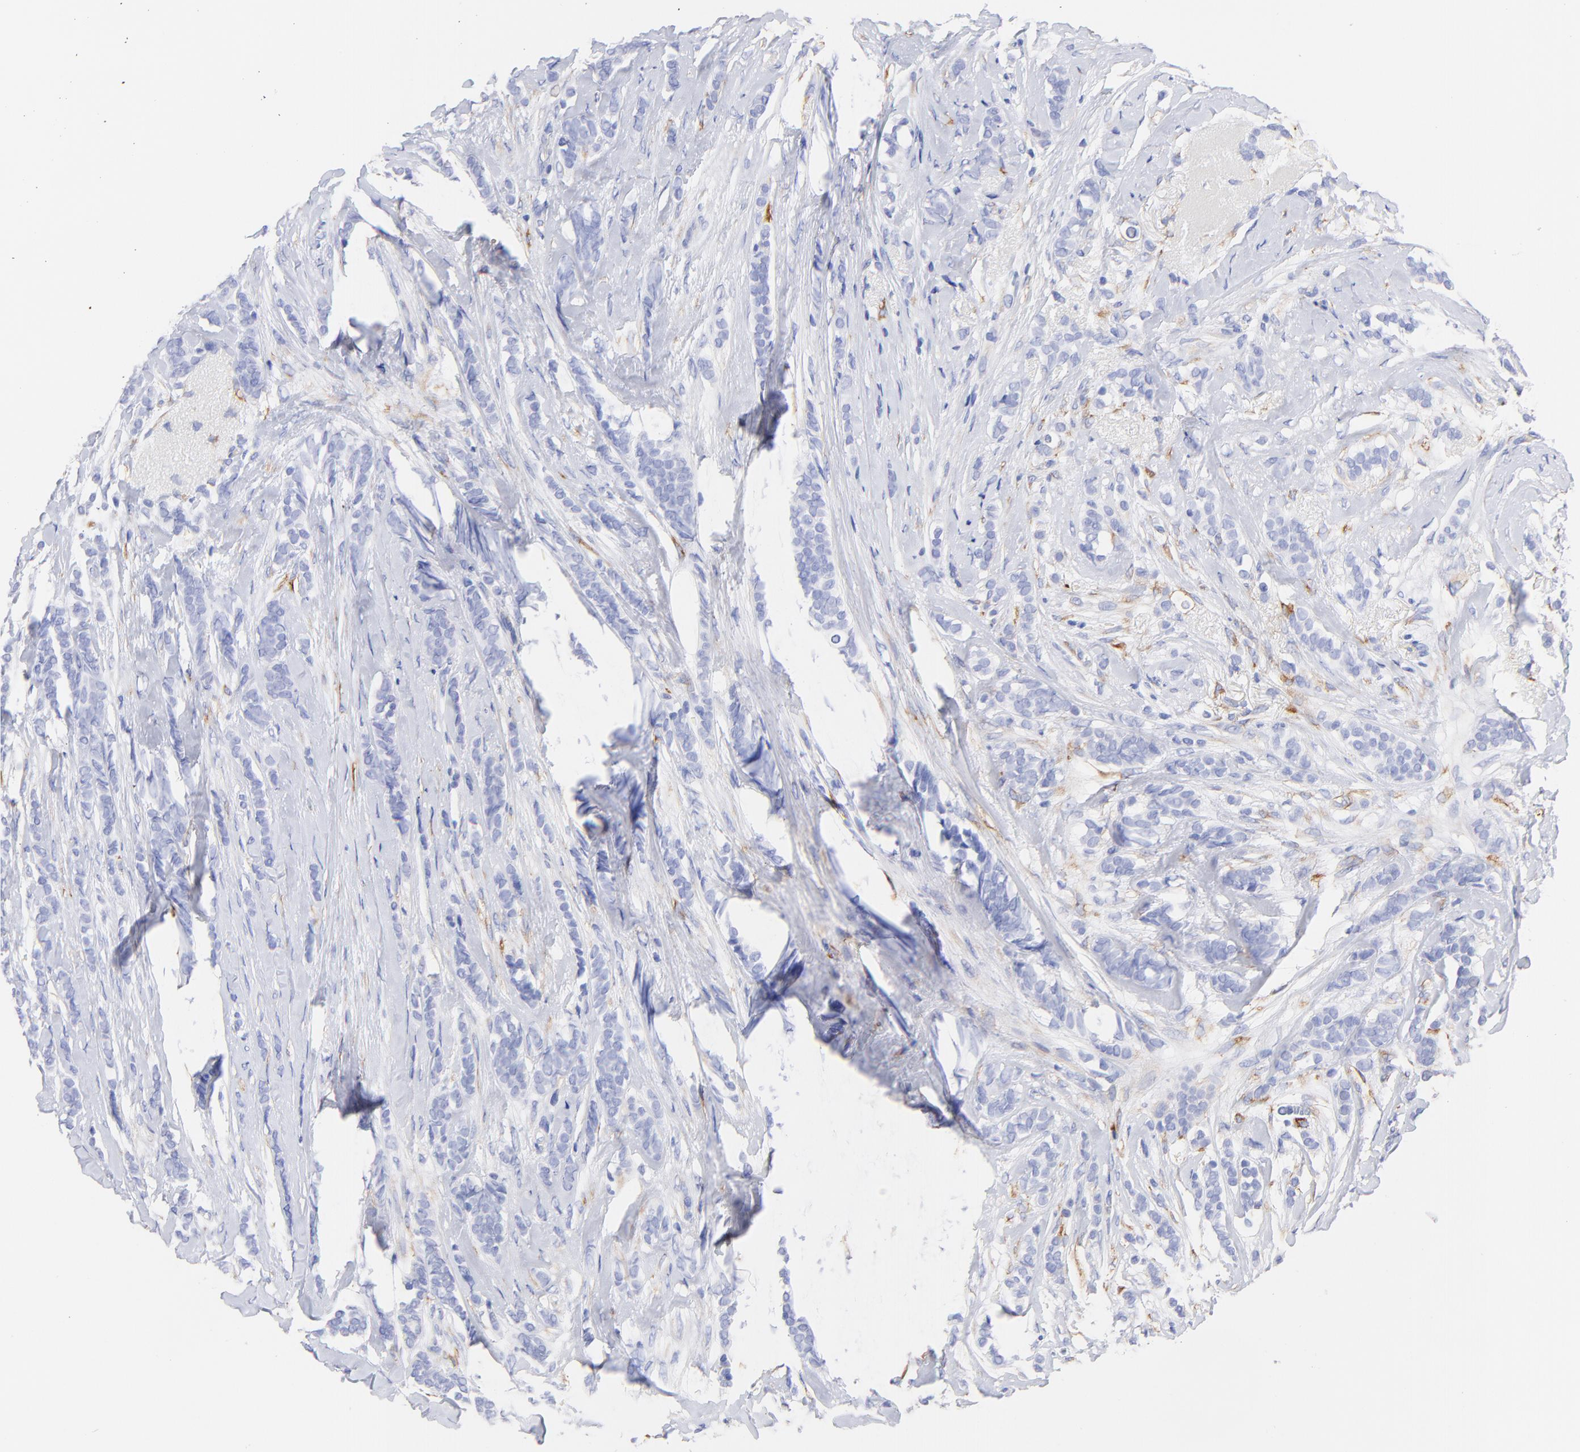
{"staining": {"intensity": "negative", "quantity": "none", "location": "none"}, "tissue": "breast cancer", "cell_type": "Tumor cells", "image_type": "cancer", "snomed": [{"axis": "morphology", "description": "Lobular carcinoma"}, {"axis": "topography", "description": "Breast"}], "caption": "The image demonstrates no significant expression in tumor cells of breast cancer.", "gene": "C1QTNF6", "patient": {"sex": "female", "age": 56}}